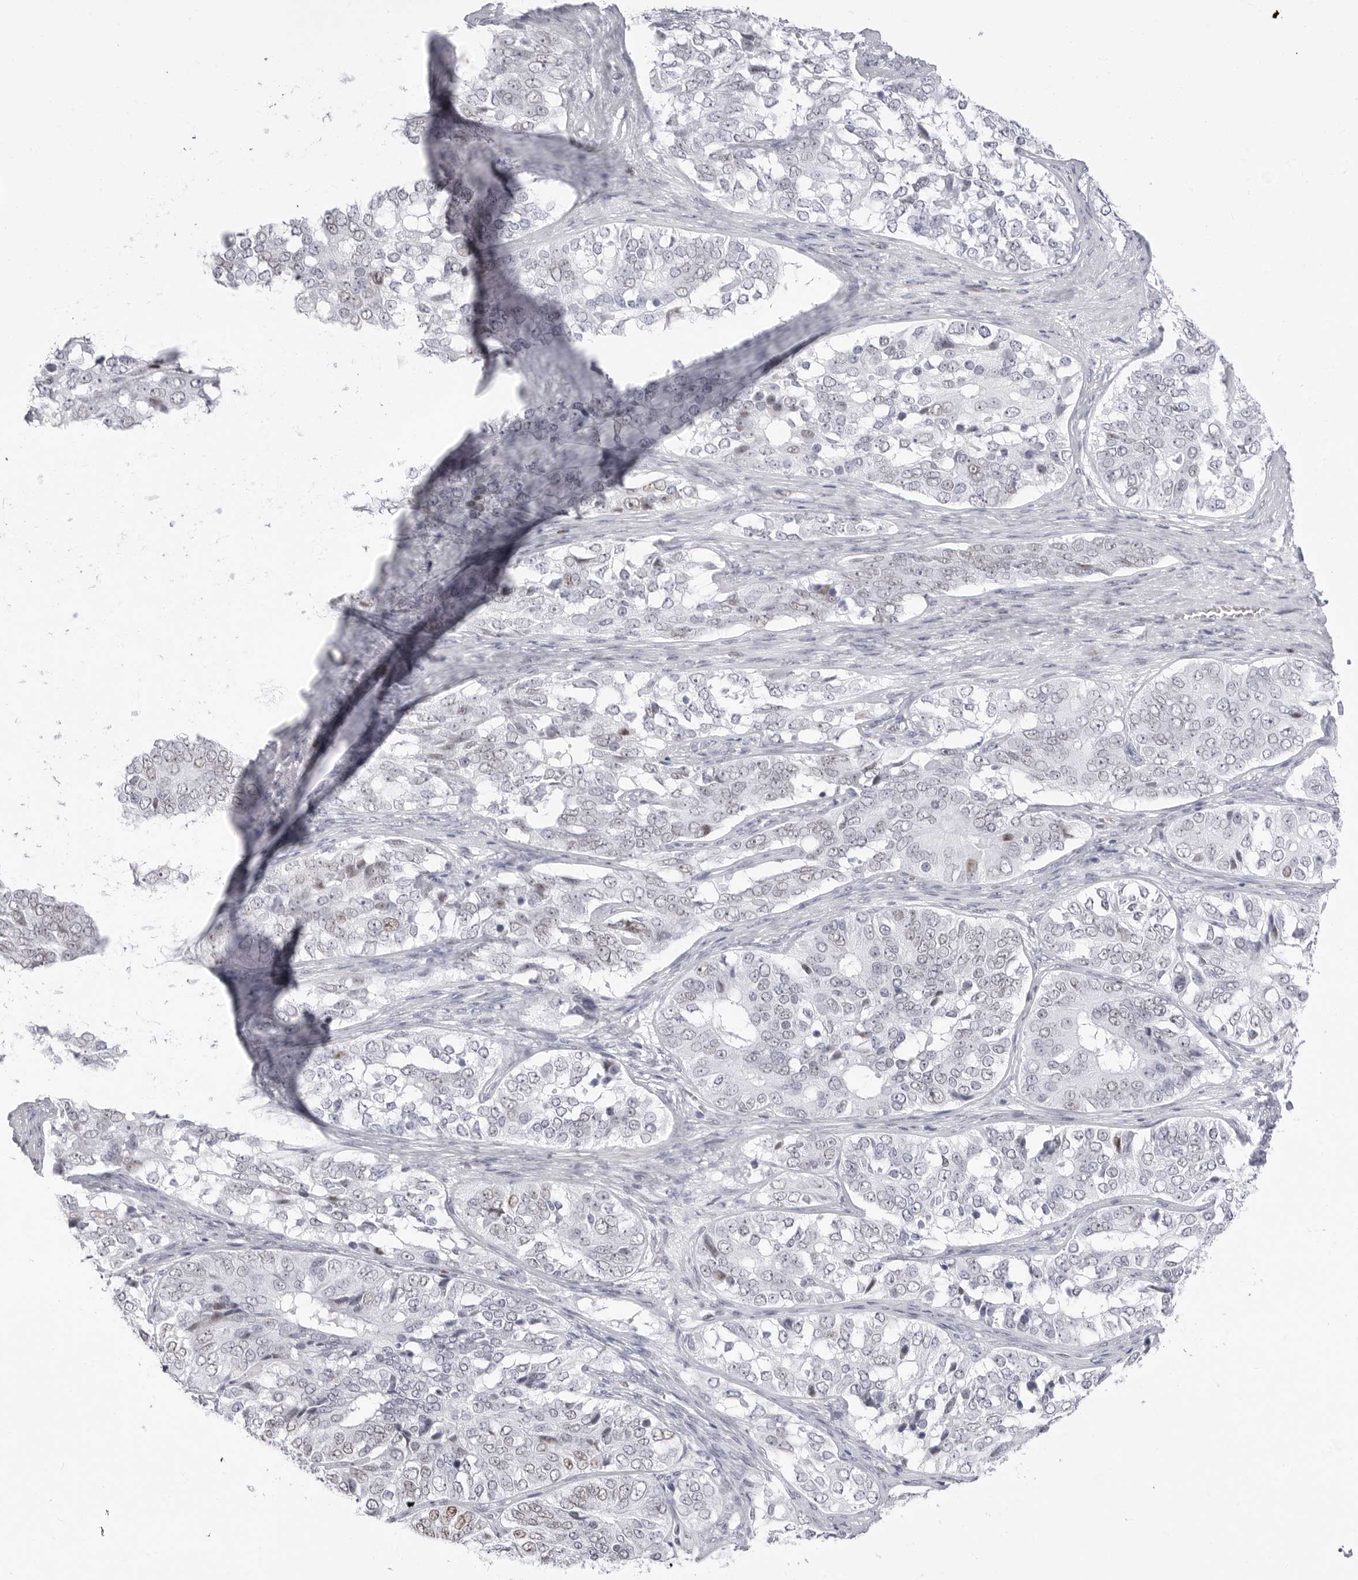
{"staining": {"intensity": "moderate", "quantity": "<25%", "location": "nuclear"}, "tissue": "ovarian cancer", "cell_type": "Tumor cells", "image_type": "cancer", "snomed": [{"axis": "morphology", "description": "Carcinoma, endometroid"}, {"axis": "topography", "description": "Ovary"}], "caption": "Ovarian cancer tissue displays moderate nuclear expression in about <25% of tumor cells, visualized by immunohistochemistry. The protein of interest is shown in brown color, while the nuclei are stained blue.", "gene": "NASP", "patient": {"sex": "female", "age": 51}}